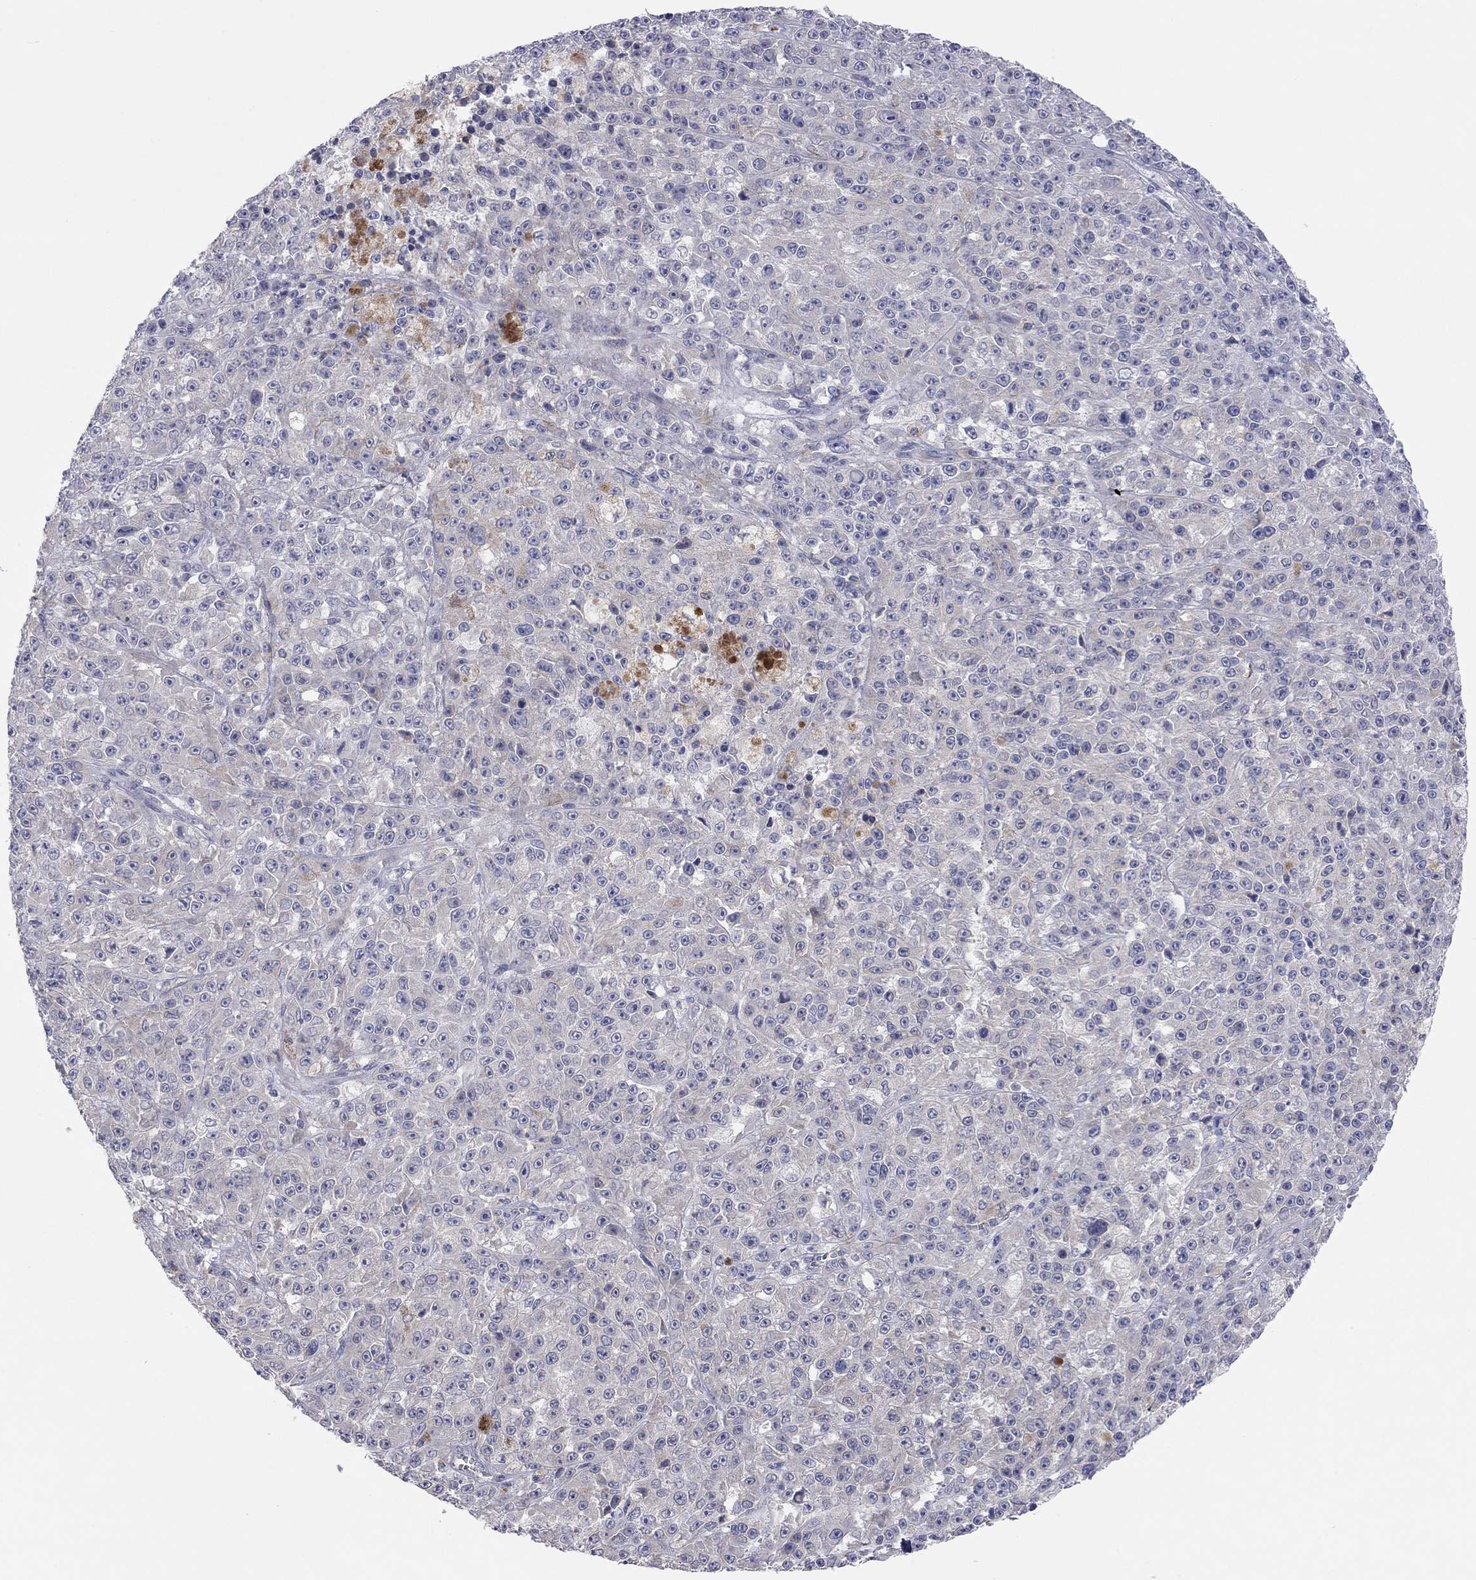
{"staining": {"intensity": "negative", "quantity": "none", "location": "none"}, "tissue": "melanoma", "cell_type": "Tumor cells", "image_type": "cancer", "snomed": [{"axis": "morphology", "description": "Malignant melanoma, NOS"}, {"axis": "topography", "description": "Skin"}], "caption": "DAB (3,3'-diaminobenzidine) immunohistochemical staining of melanoma displays no significant expression in tumor cells. The staining is performed using DAB brown chromogen with nuclei counter-stained in using hematoxylin.", "gene": "KCNB1", "patient": {"sex": "female", "age": 58}}